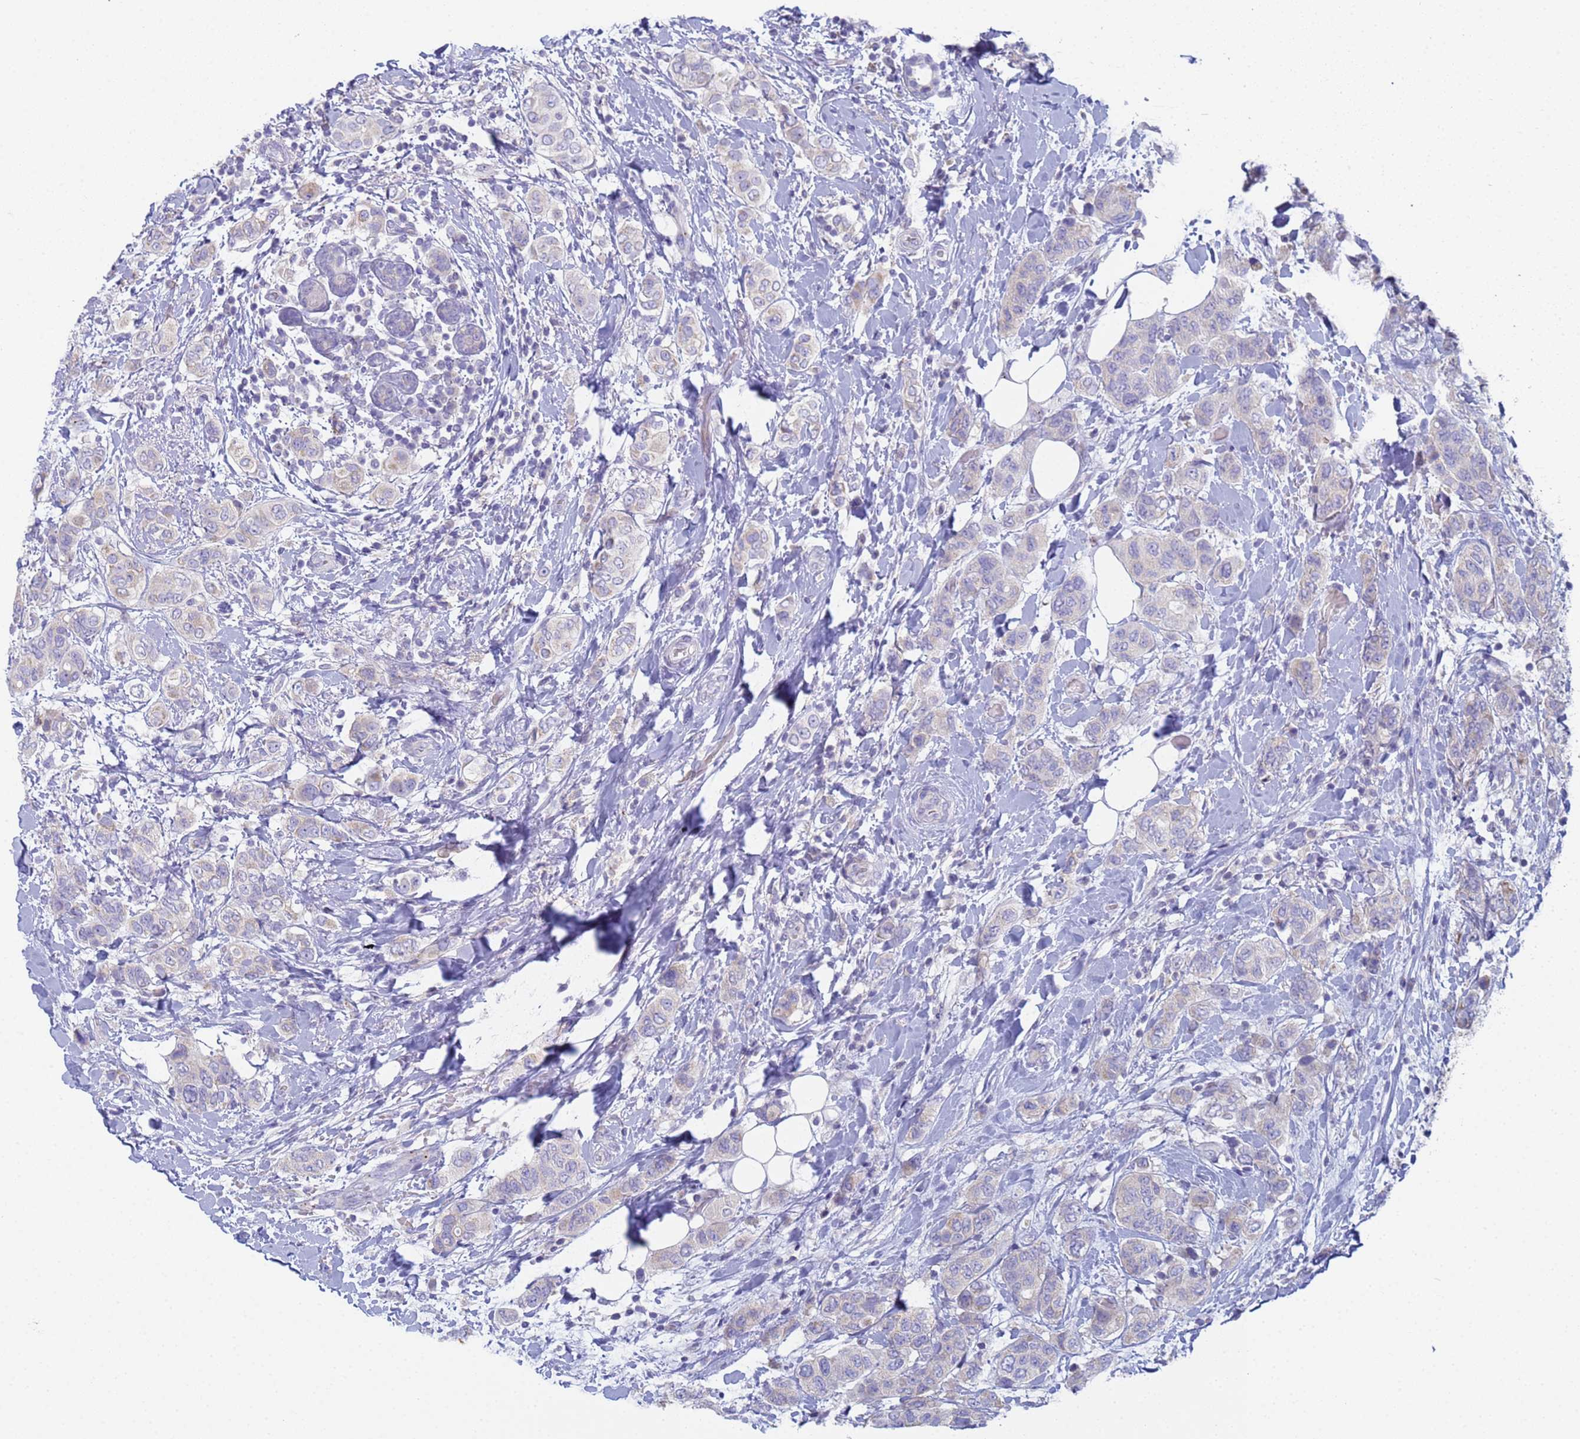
{"staining": {"intensity": "weak", "quantity": "<25%", "location": "cytoplasmic/membranous"}, "tissue": "breast cancer", "cell_type": "Tumor cells", "image_type": "cancer", "snomed": [{"axis": "morphology", "description": "Lobular carcinoma"}, {"axis": "topography", "description": "Breast"}], "caption": "Immunohistochemistry (IHC) micrograph of neoplastic tissue: human lobular carcinoma (breast) stained with DAB (3,3'-diaminobenzidine) displays no significant protein staining in tumor cells.", "gene": "CR1", "patient": {"sex": "female", "age": 51}}